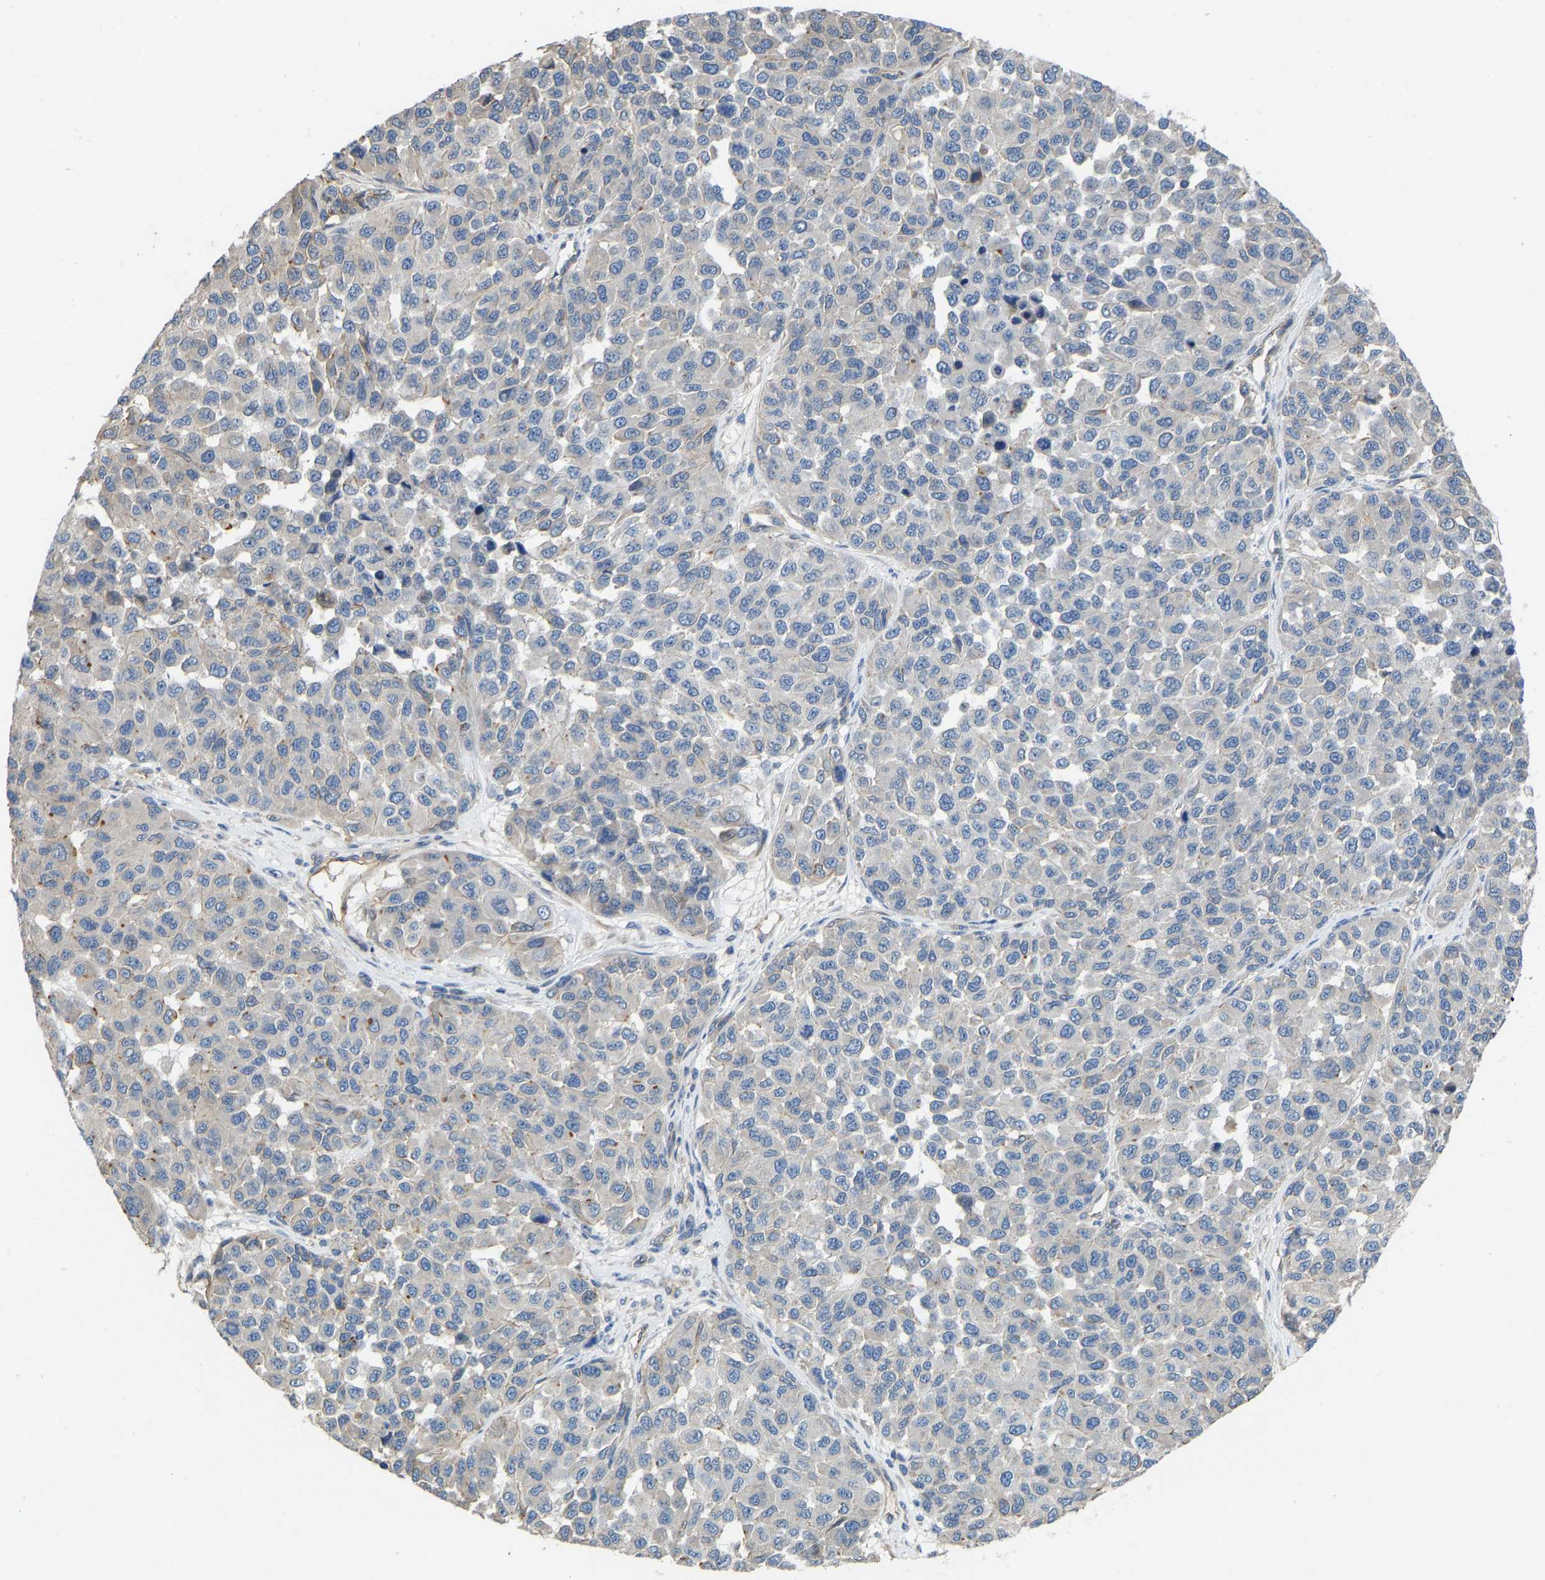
{"staining": {"intensity": "negative", "quantity": "none", "location": "none"}, "tissue": "melanoma", "cell_type": "Tumor cells", "image_type": "cancer", "snomed": [{"axis": "morphology", "description": "Malignant melanoma, NOS"}, {"axis": "topography", "description": "Skin"}], "caption": "This is an immunohistochemistry image of malignant melanoma. There is no positivity in tumor cells.", "gene": "ELMO2", "patient": {"sex": "male", "age": 62}}